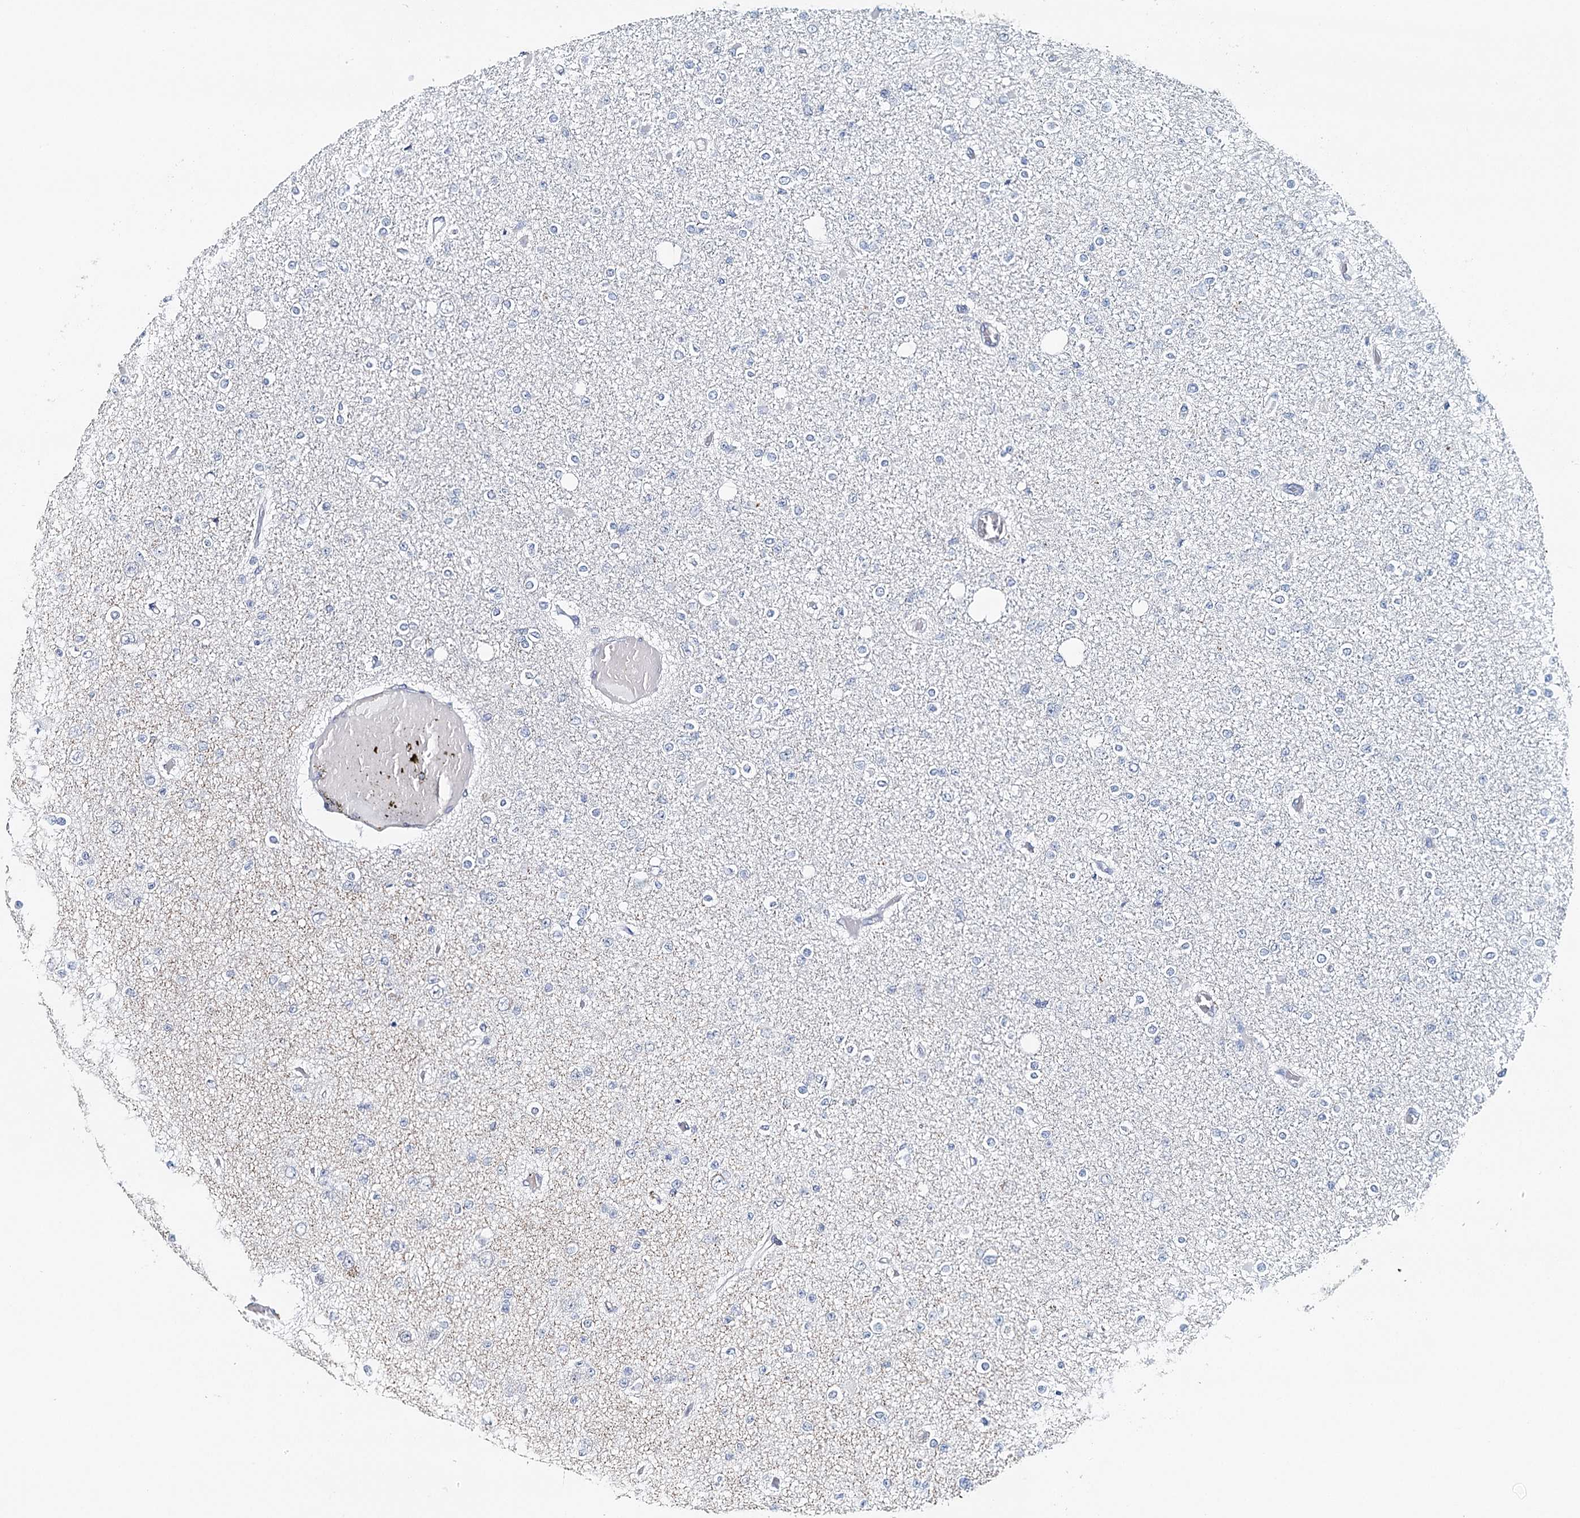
{"staining": {"intensity": "negative", "quantity": "none", "location": "none"}, "tissue": "glioma", "cell_type": "Tumor cells", "image_type": "cancer", "snomed": [{"axis": "morphology", "description": "Glioma, malignant, Low grade"}, {"axis": "topography", "description": "Brain"}], "caption": "An image of malignant glioma (low-grade) stained for a protein displays no brown staining in tumor cells.", "gene": "SYNPO", "patient": {"sex": "female", "age": 22}}